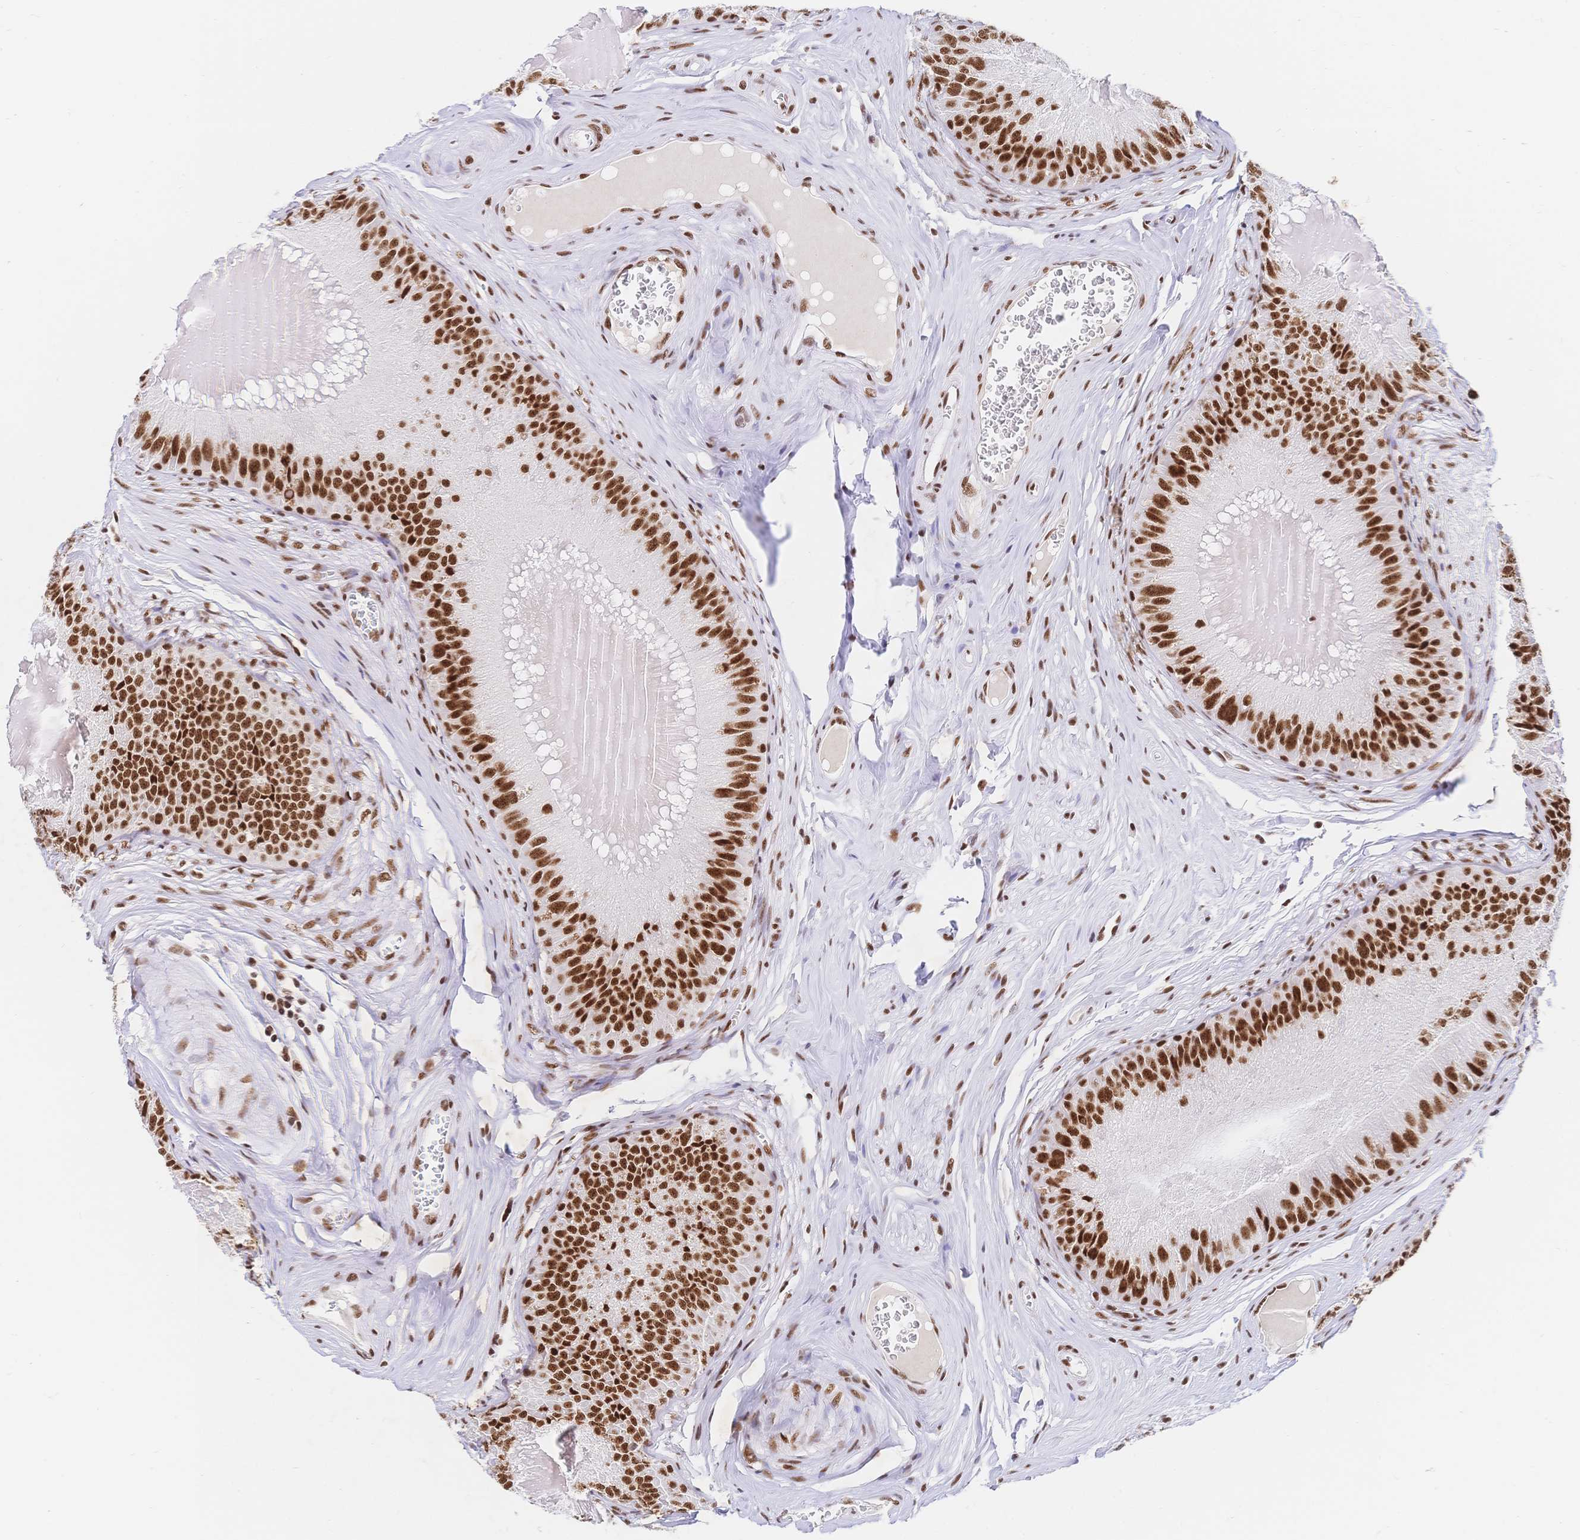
{"staining": {"intensity": "strong", "quantity": ">75%", "location": "nuclear"}, "tissue": "epididymis", "cell_type": "Glandular cells", "image_type": "normal", "snomed": [{"axis": "morphology", "description": "Normal tissue, NOS"}, {"axis": "topography", "description": "Epididymis, spermatic cord, NOS"}], "caption": "Protein expression analysis of unremarkable human epididymis reveals strong nuclear staining in approximately >75% of glandular cells. Using DAB (brown) and hematoxylin (blue) stains, captured at high magnification using brightfield microscopy.", "gene": "SRSF1", "patient": {"sex": "male", "age": 39}}